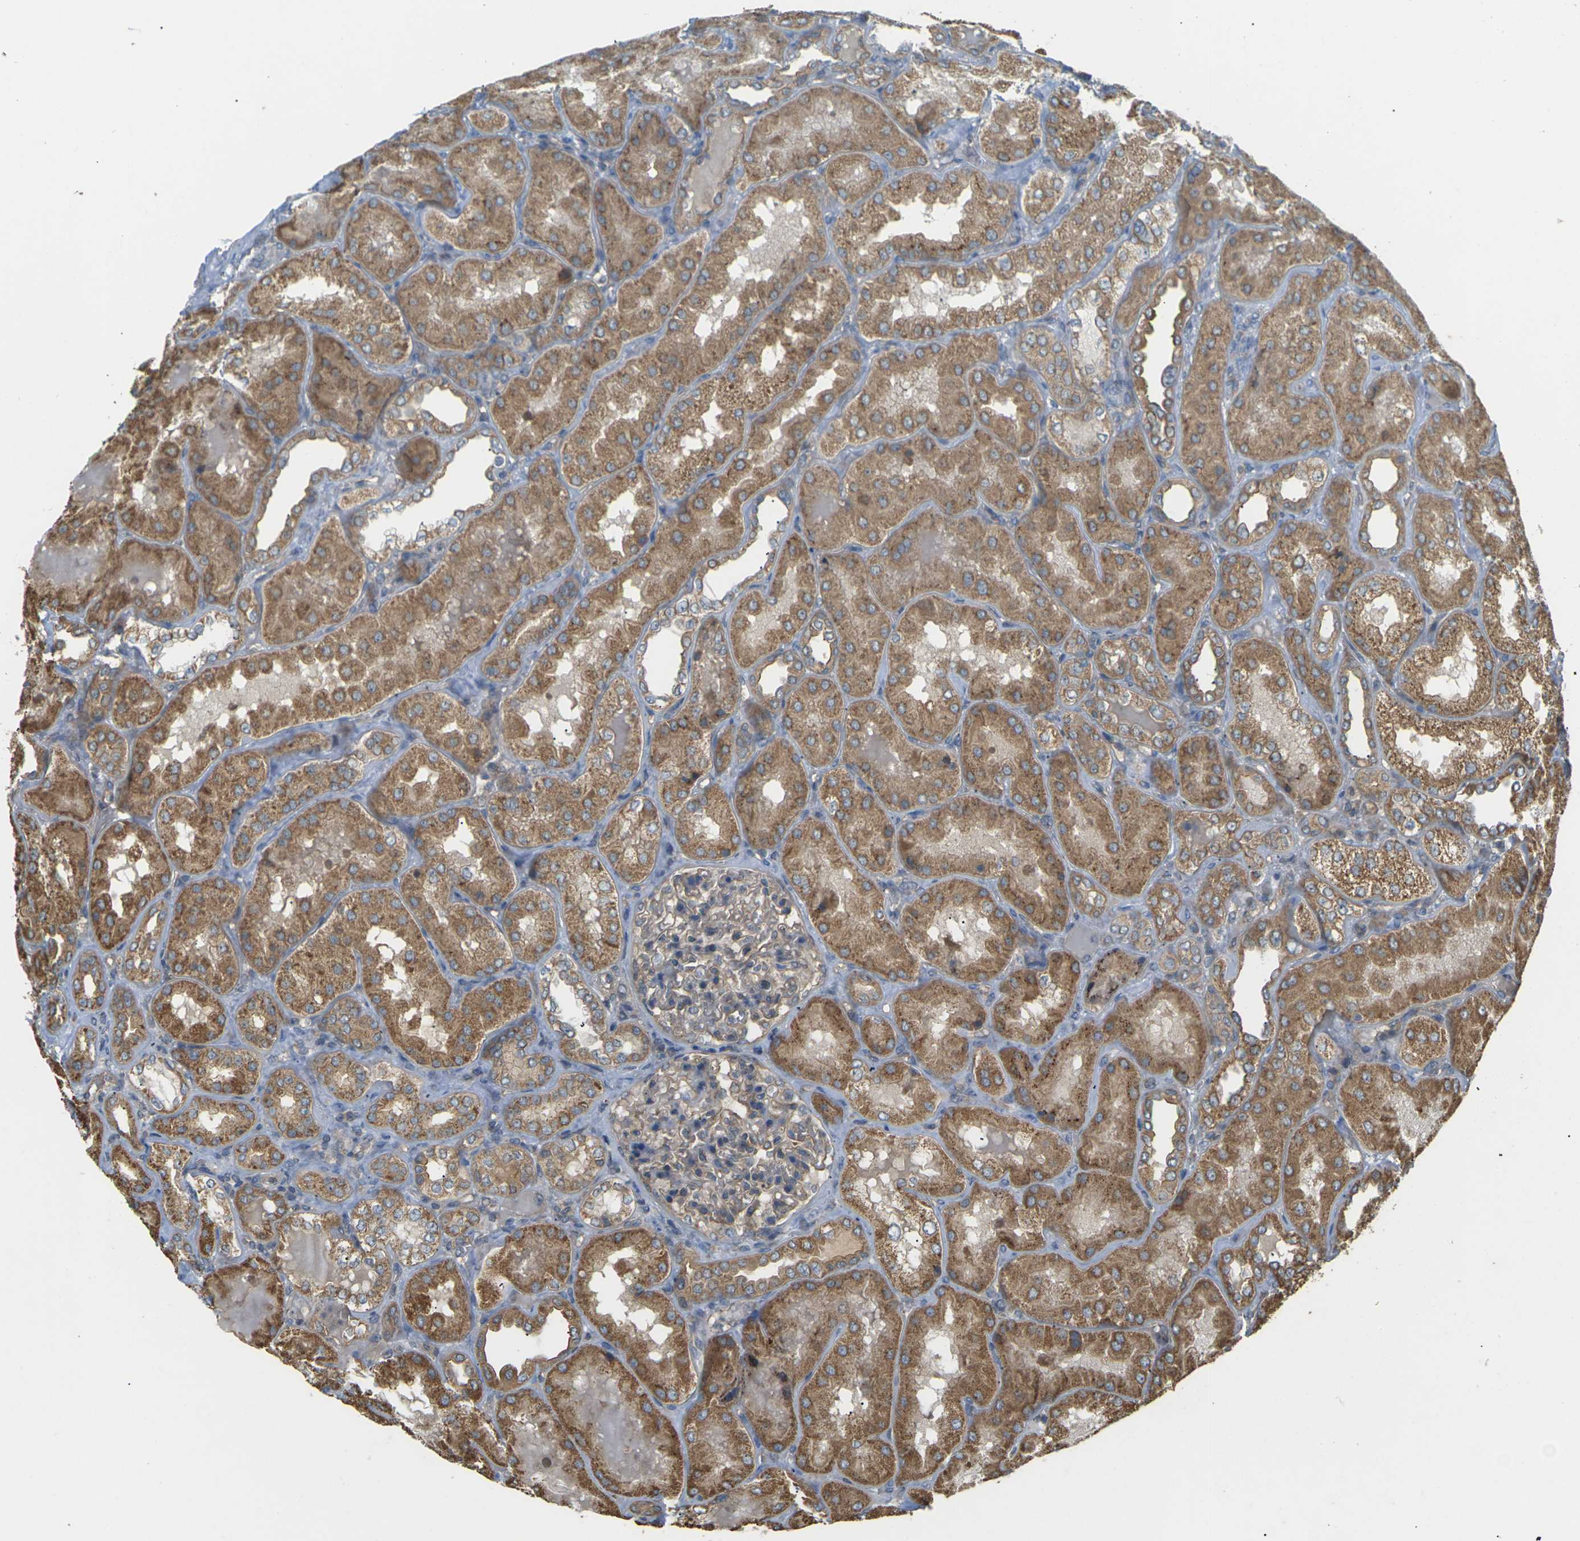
{"staining": {"intensity": "weak", "quantity": ">75%", "location": "cytoplasmic/membranous"}, "tissue": "kidney", "cell_type": "Cells in glomeruli", "image_type": "normal", "snomed": [{"axis": "morphology", "description": "Normal tissue, NOS"}, {"axis": "topography", "description": "Kidney"}], "caption": "Cells in glomeruli display low levels of weak cytoplasmic/membranous staining in approximately >75% of cells in normal human kidney. The protein is shown in brown color, while the nuclei are stained blue.", "gene": "KSR1", "patient": {"sex": "female", "age": 56}}